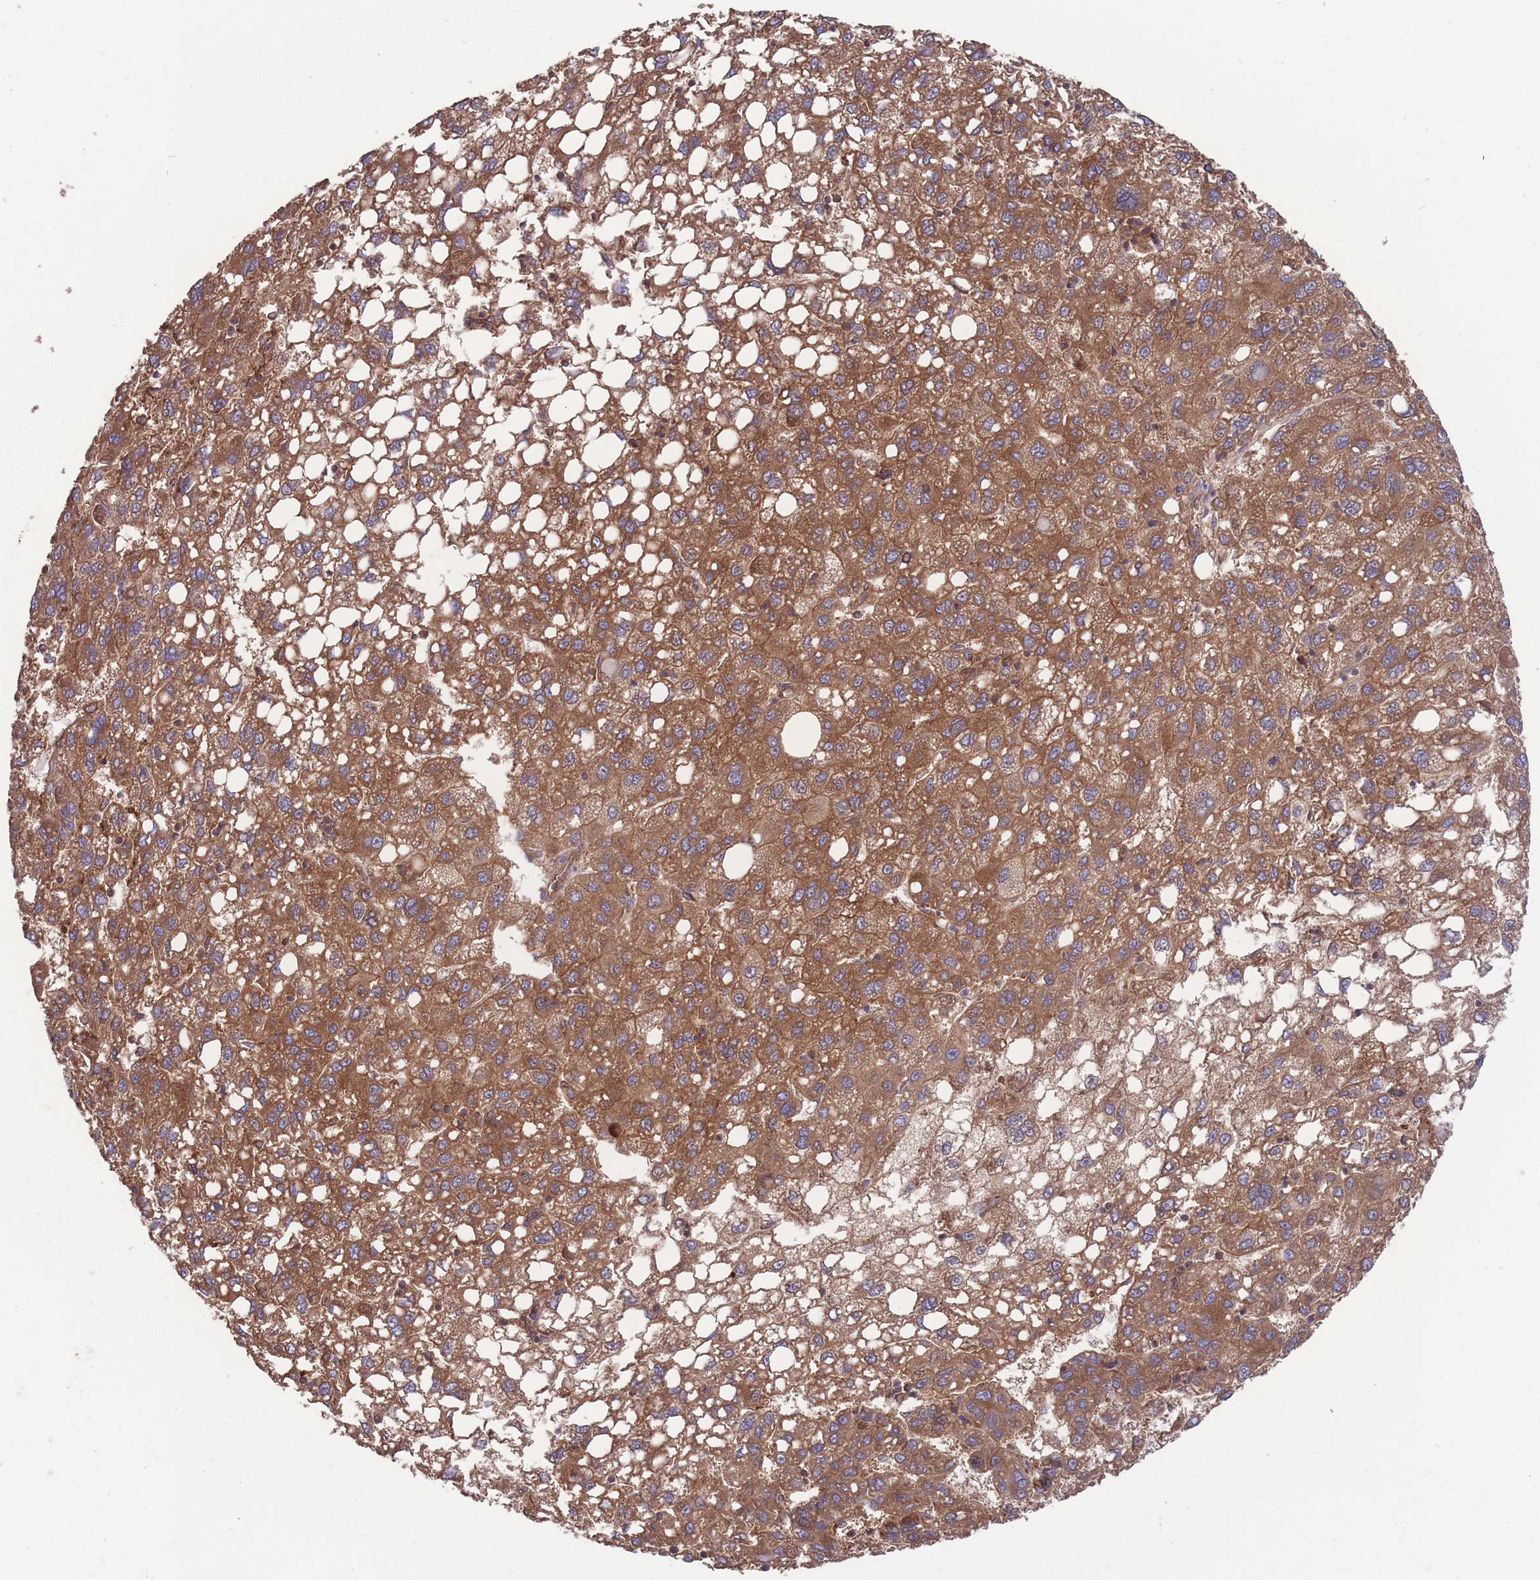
{"staining": {"intensity": "strong", "quantity": ">75%", "location": "cytoplasmic/membranous"}, "tissue": "liver cancer", "cell_type": "Tumor cells", "image_type": "cancer", "snomed": [{"axis": "morphology", "description": "Carcinoma, Hepatocellular, NOS"}, {"axis": "topography", "description": "Liver"}], "caption": "This photomicrograph shows immunohistochemistry (IHC) staining of liver hepatocellular carcinoma, with high strong cytoplasmic/membranous positivity in approximately >75% of tumor cells.", "gene": "ZPR1", "patient": {"sex": "female", "age": 82}}